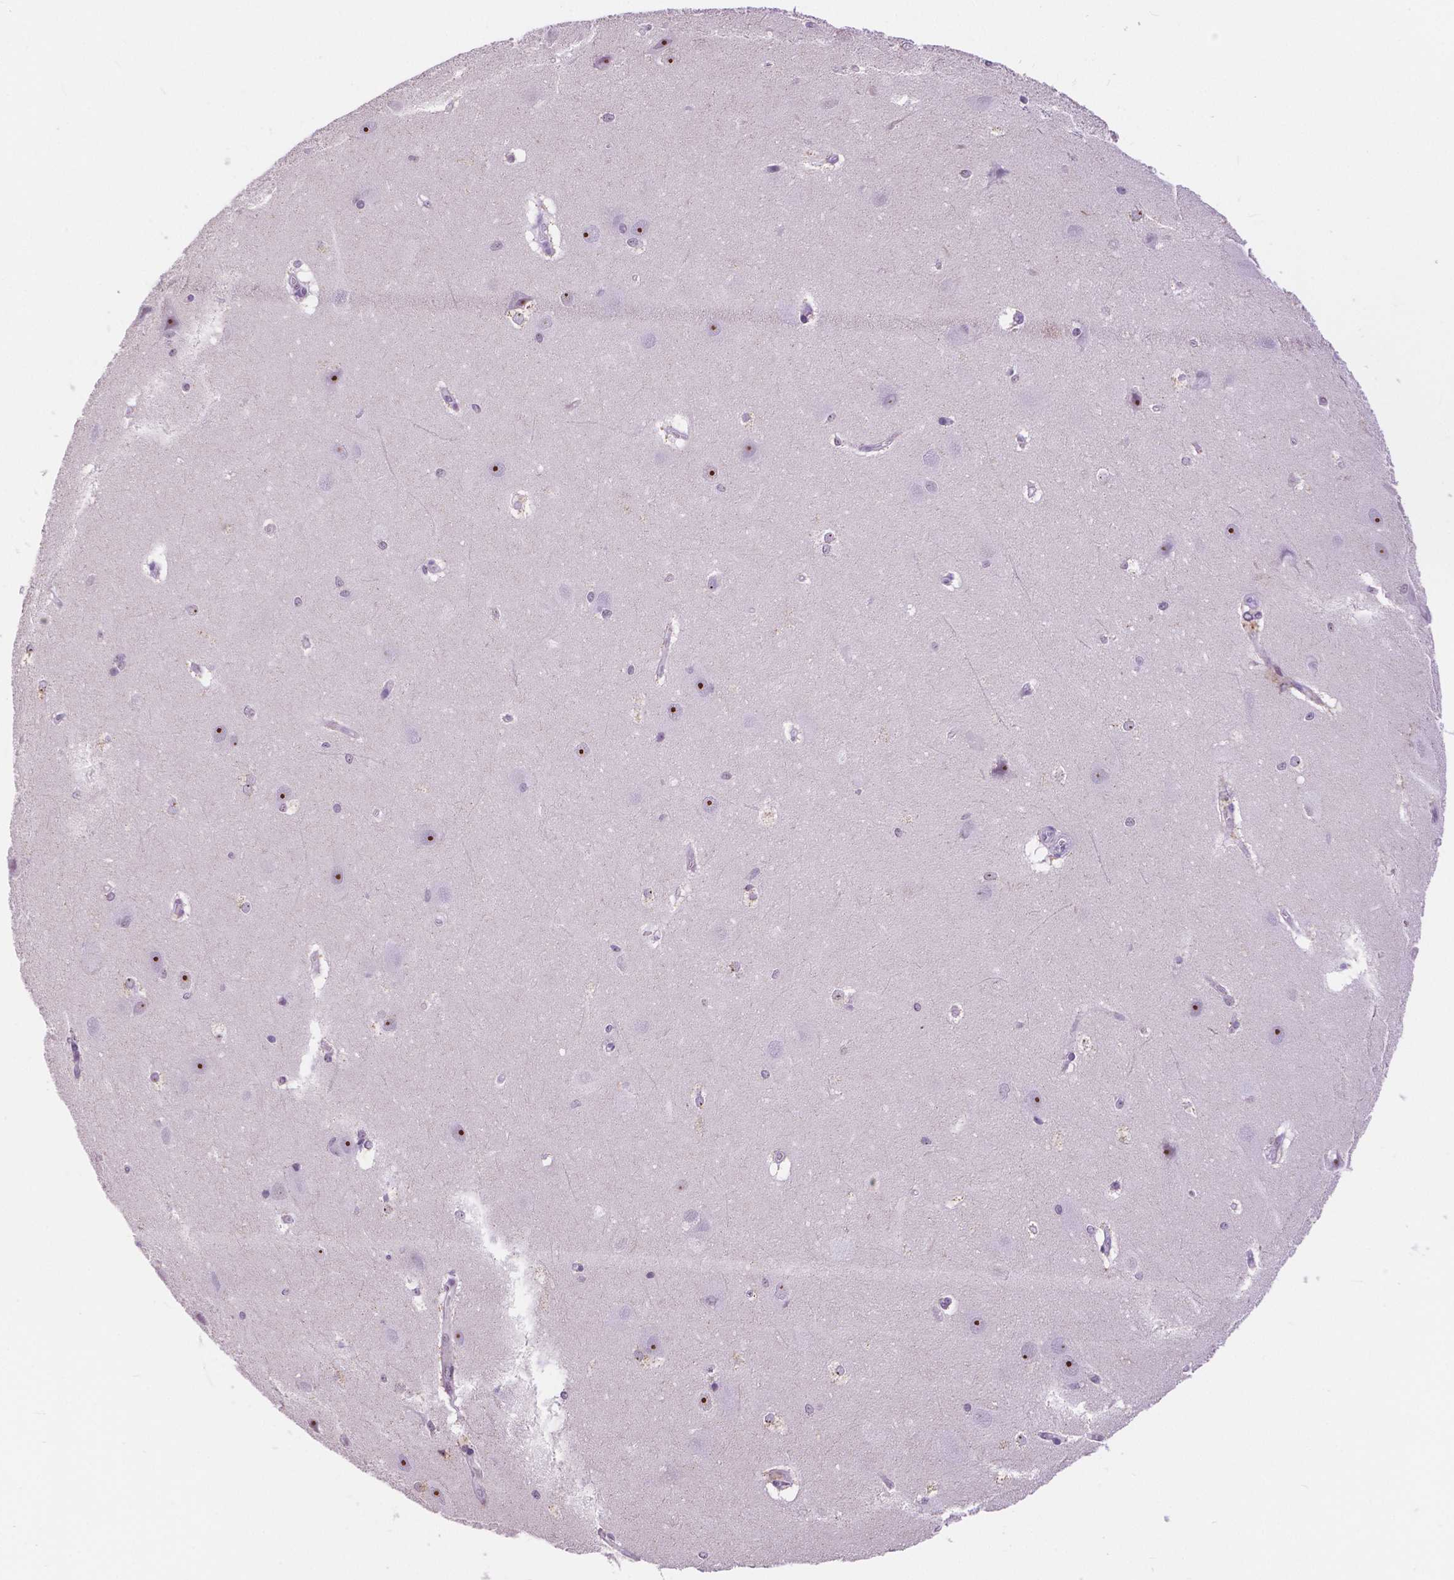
{"staining": {"intensity": "negative", "quantity": "none", "location": "none"}, "tissue": "hippocampus", "cell_type": "Glial cells", "image_type": "normal", "snomed": [{"axis": "morphology", "description": "Normal tissue, NOS"}, {"axis": "topography", "description": "Cerebral cortex"}, {"axis": "topography", "description": "Hippocampus"}], "caption": "This histopathology image is of benign hippocampus stained with IHC to label a protein in brown with the nuclei are counter-stained blue. There is no positivity in glial cells. Brightfield microscopy of immunohistochemistry stained with DAB (3,3'-diaminobenzidine) (brown) and hematoxylin (blue), captured at high magnification.", "gene": "NHP2", "patient": {"sex": "female", "age": 19}}